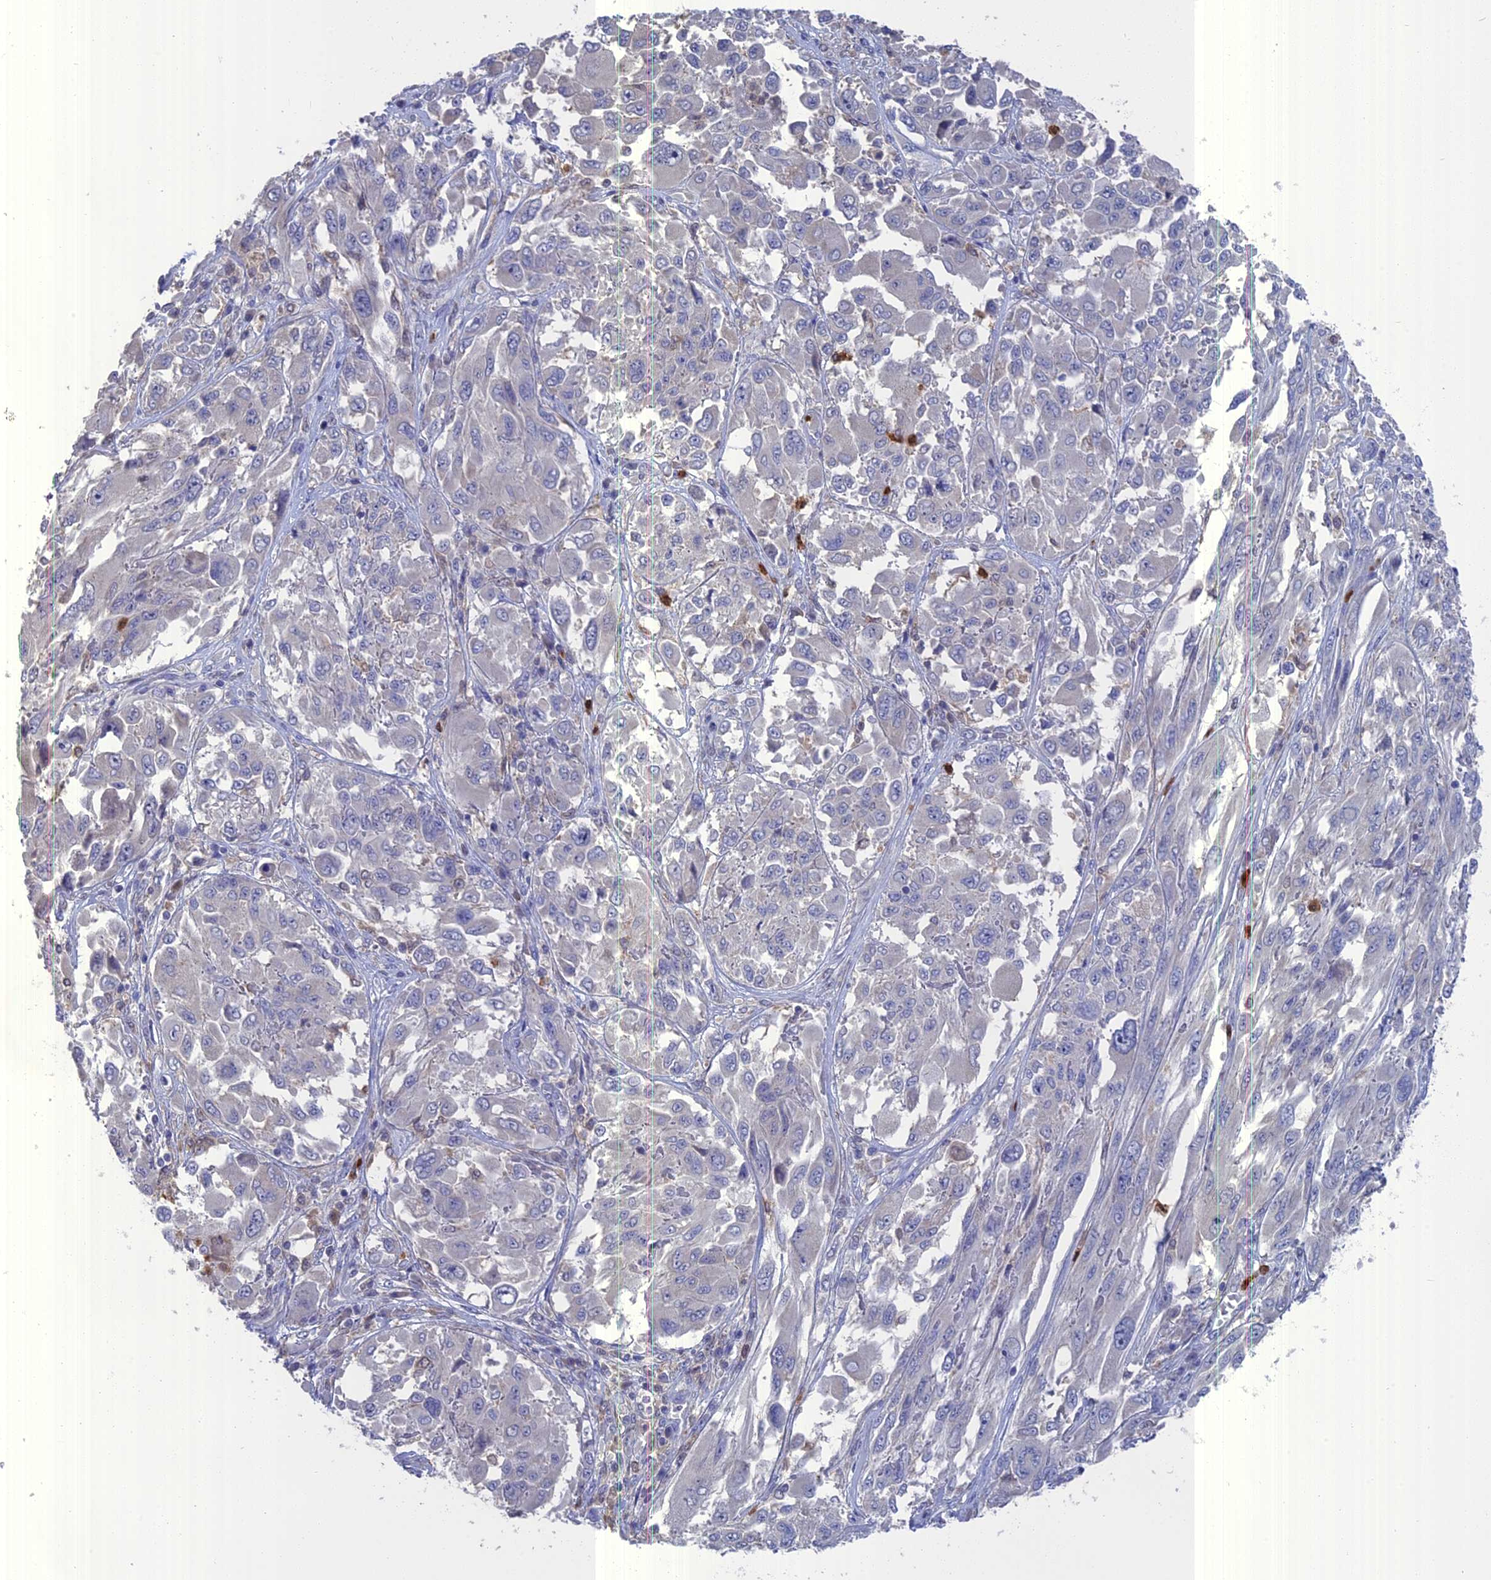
{"staining": {"intensity": "negative", "quantity": "none", "location": "none"}, "tissue": "melanoma", "cell_type": "Tumor cells", "image_type": "cancer", "snomed": [{"axis": "morphology", "description": "Malignant melanoma, NOS"}, {"axis": "topography", "description": "Skin"}], "caption": "There is no significant expression in tumor cells of malignant melanoma.", "gene": "NCF4", "patient": {"sex": "female", "age": 91}}